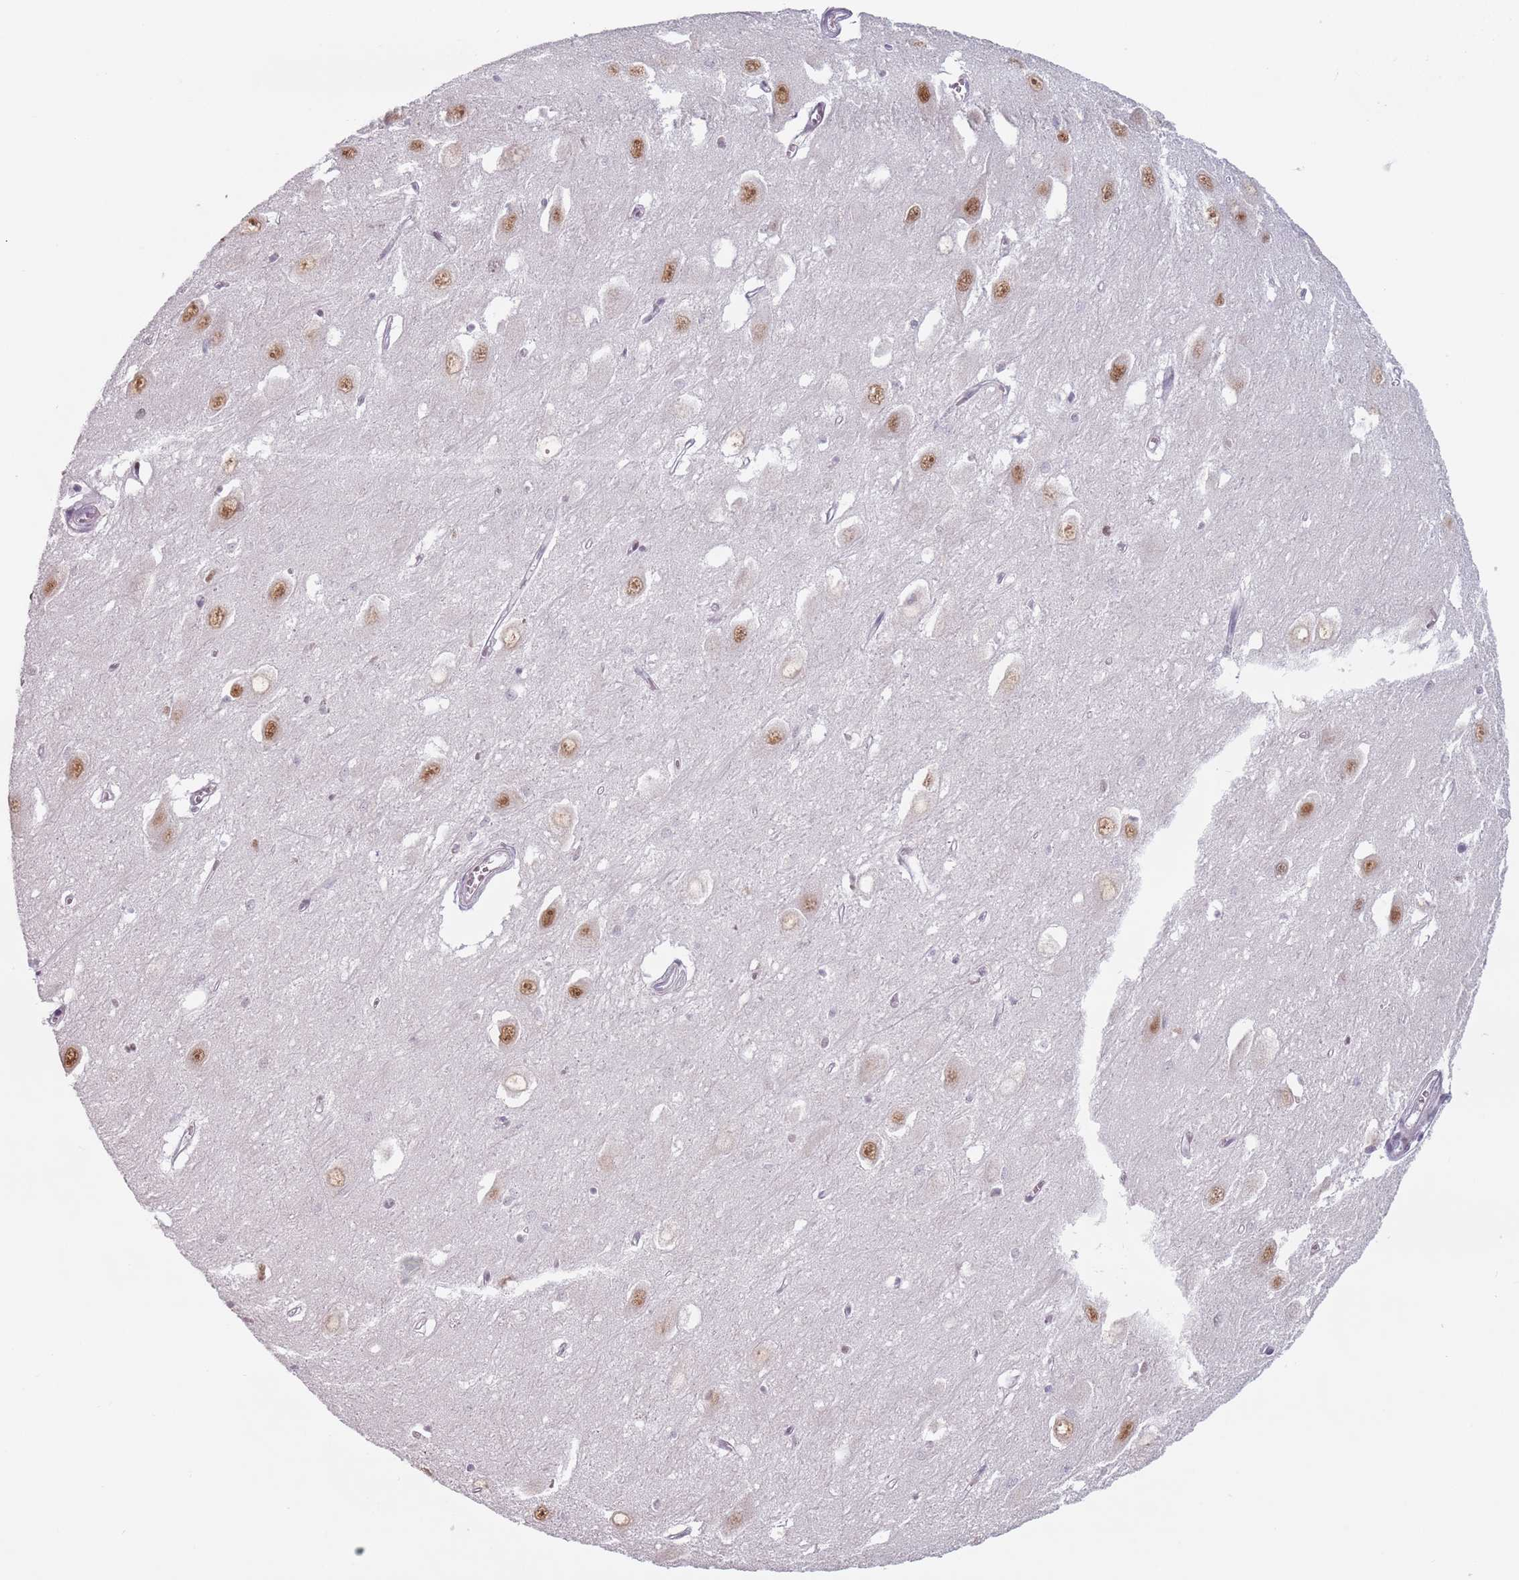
{"staining": {"intensity": "weak", "quantity": "<25%", "location": "nuclear"}, "tissue": "hippocampus", "cell_type": "Glial cells", "image_type": "normal", "snomed": [{"axis": "morphology", "description": "Normal tissue, NOS"}, {"axis": "topography", "description": "Hippocampus"}], "caption": "IHC image of benign human hippocampus stained for a protein (brown), which displays no staining in glial cells.", "gene": "PTCHD1", "patient": {"sex": "female", "age": 64}}